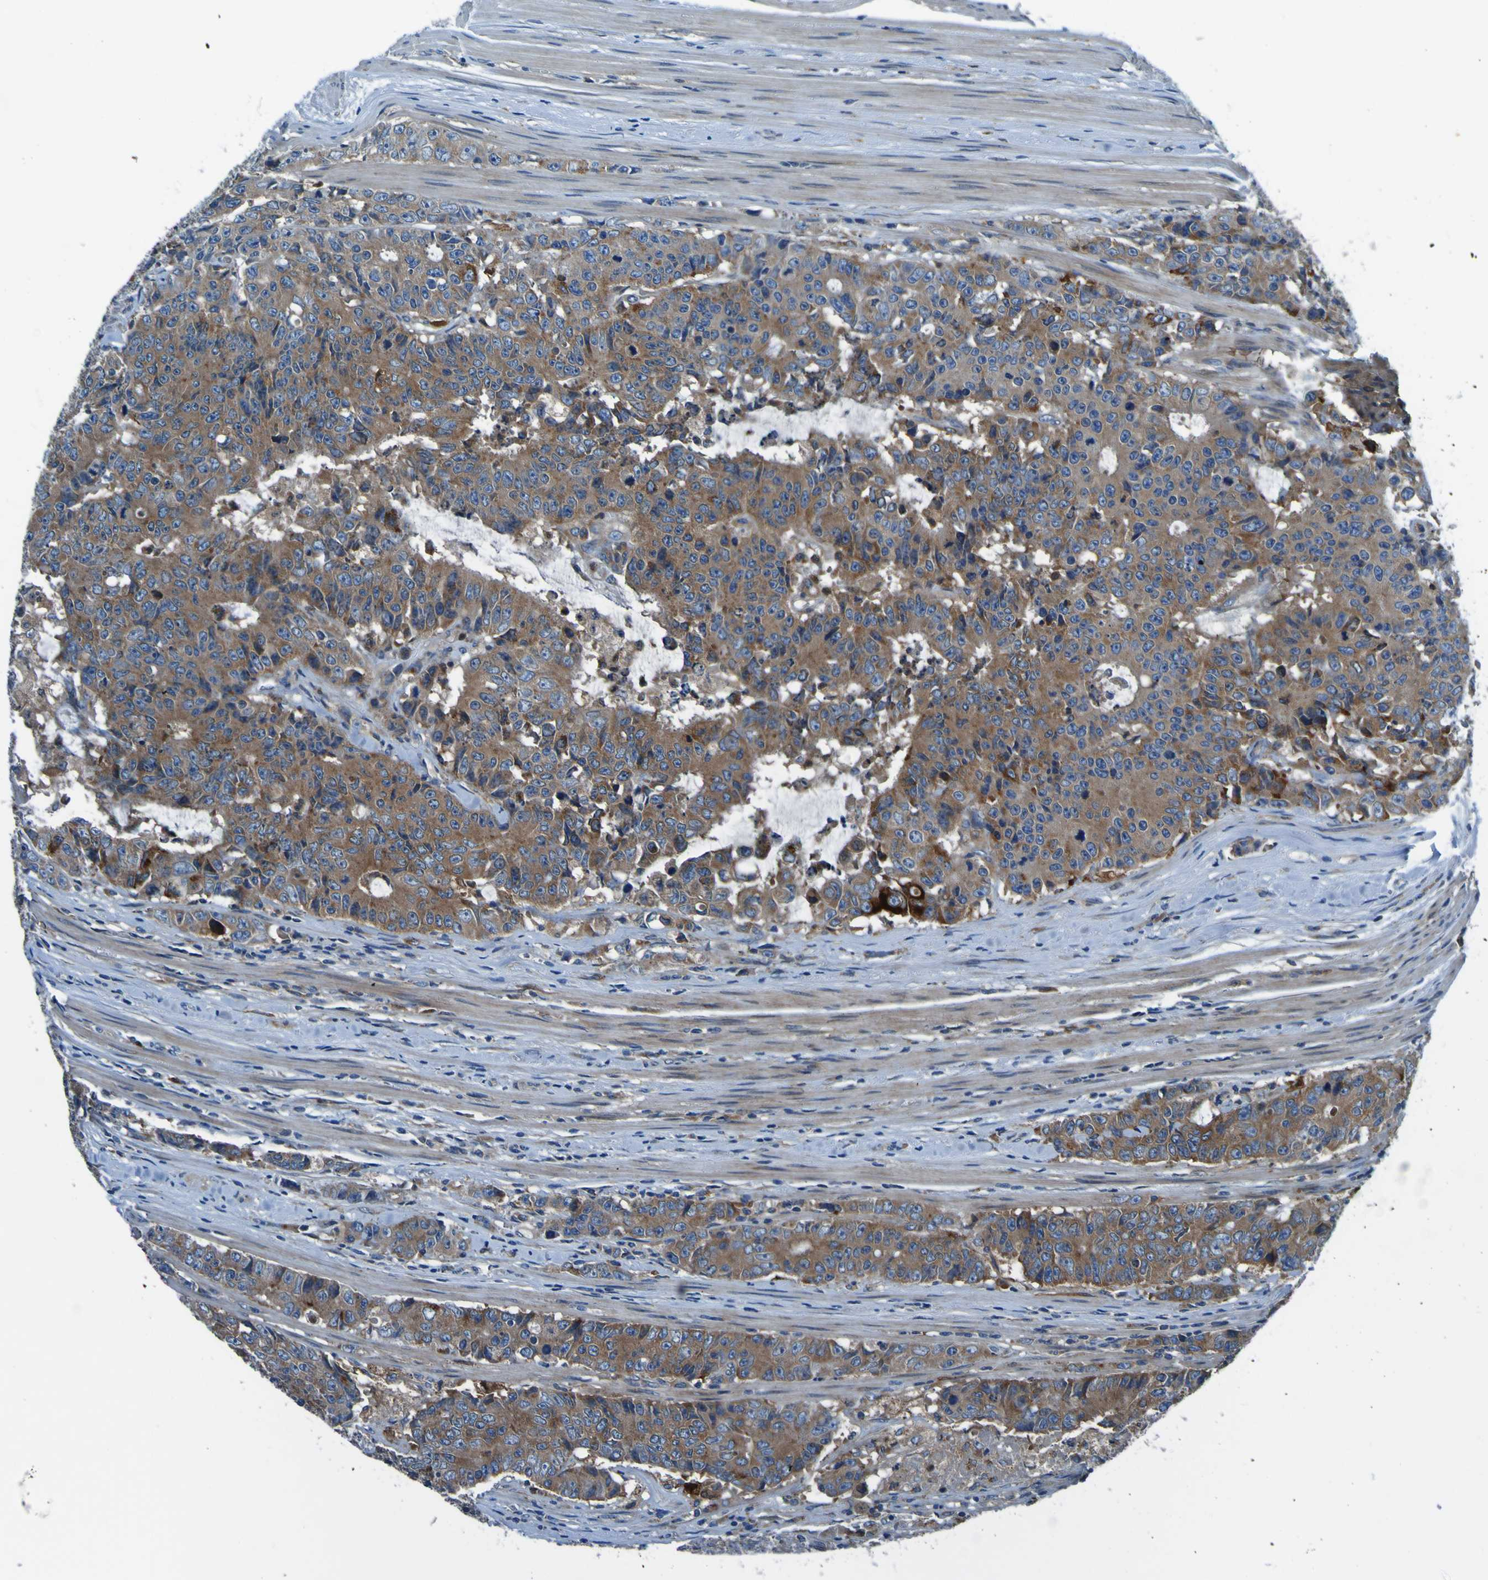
{"staining": {"intensity": "moderate", "quantity": ">75%", "location": "cytoplasmic/membranous"}, "tissue": "colorectal cancer", "cell_type": "Tumor cells", "image_type": "cancer", "snomed": [{"axis": "morphology", "description": "Adenocarcinoma, NOS"}, {"axis": "topography", "description": "Colon"}], "caption": "Immunohistochemistry image of colorectal cancer (adenocarcinoma) stained for a protein (brown), which demonstrates medium levels of moderate cytoplasmic/membranous expression in about >75% of tumor cells.", "gene": "RAB5B", "patient": {"sex": "female", "age": 86}}